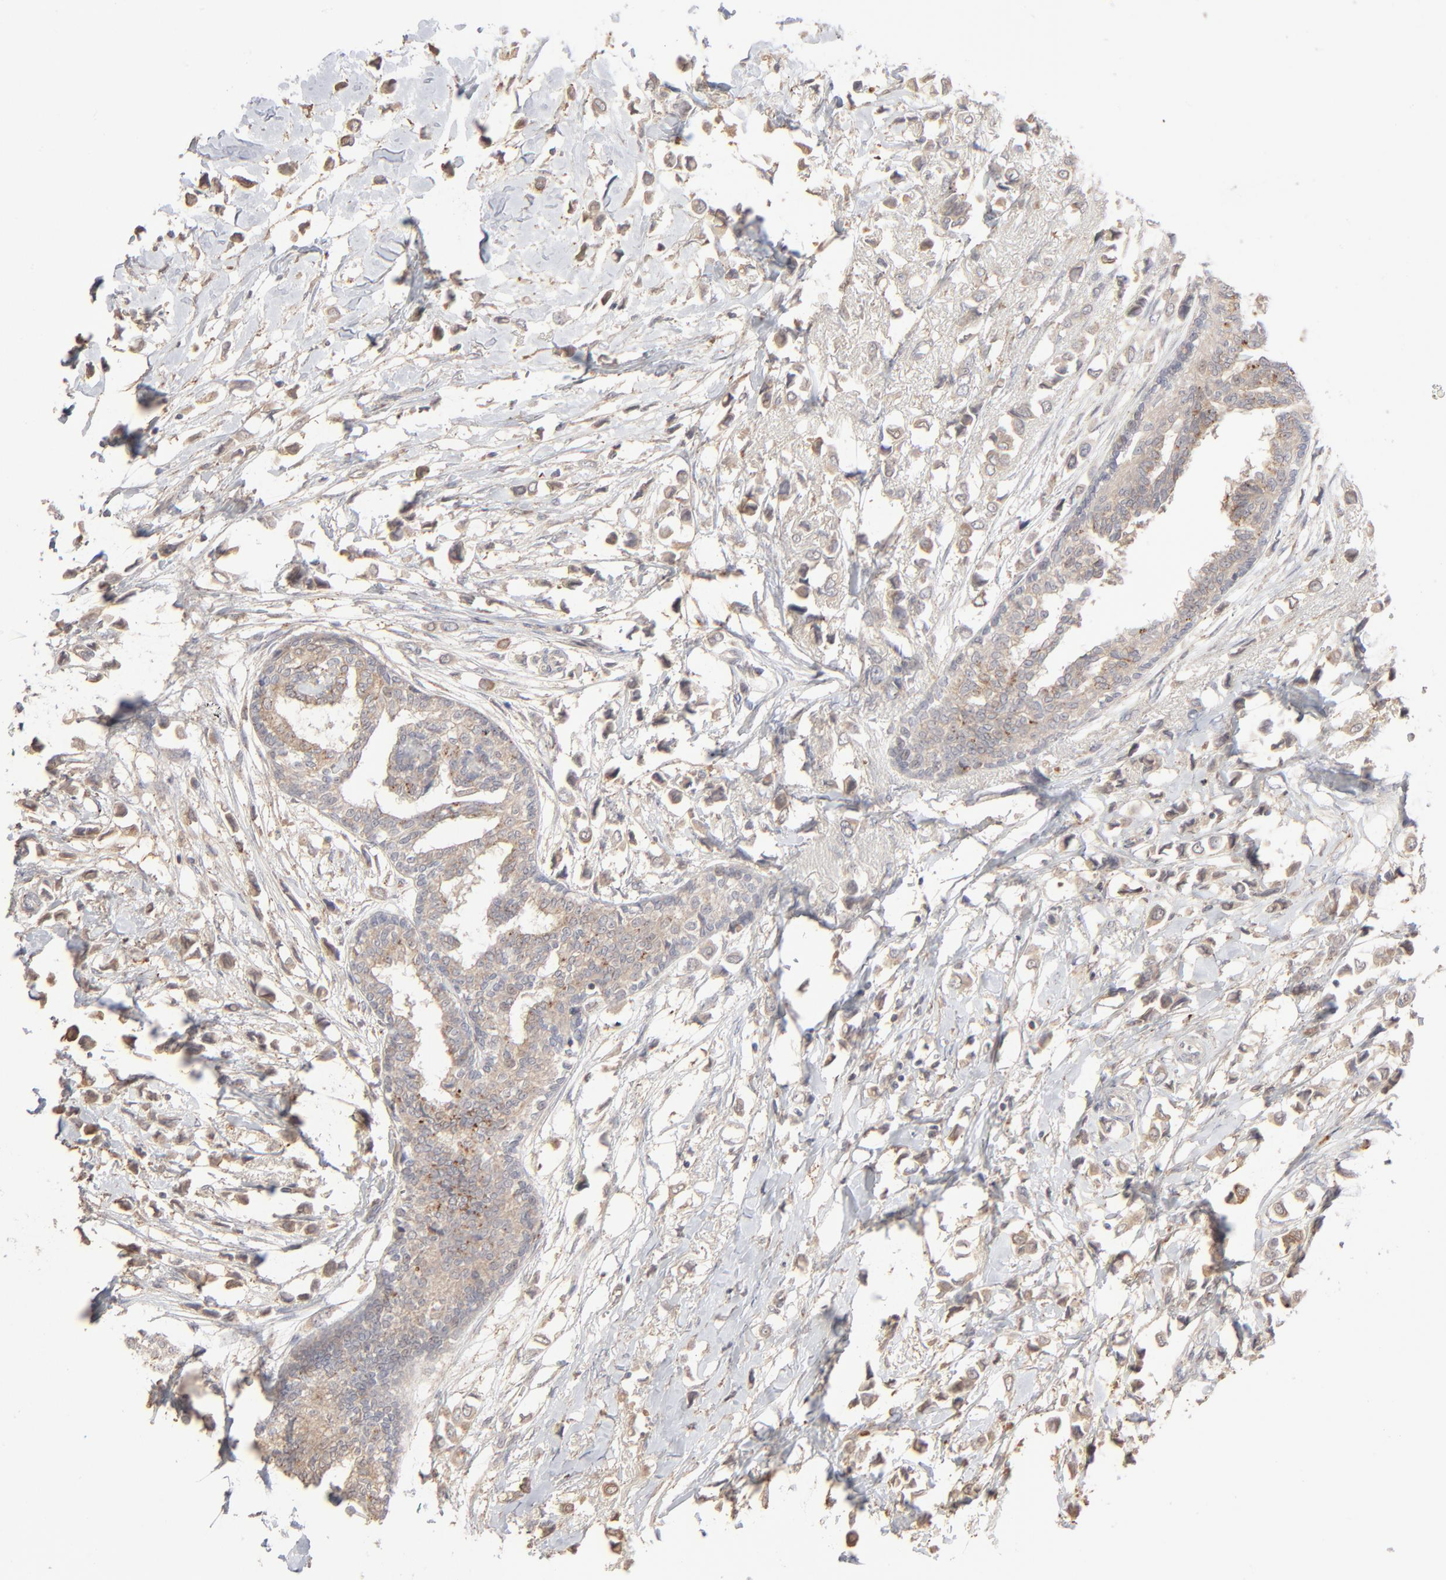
{"staining": {"intensity": "weak", "quantity": ">75%", "location": "cytoplasmic/membranous"}, "tissue": "breast cancer", "cell_type": "Tumor cells", "image_type": "cancer", "snomed": [{"axis": "morphology", "description": "Lobular carcinoma"}, {"axis": "topography", "description": "Breast"}], "caption": "A brown stain shows weak cytoplasmic/membranous positivity of a protein in breast cancer (lobular carcinoma) tumor cells. (DAB IHC, brown staining for protein, blue staining for nuclei).", "gene": "POMT2", "patient": {"sex": "female", "age": 51}}